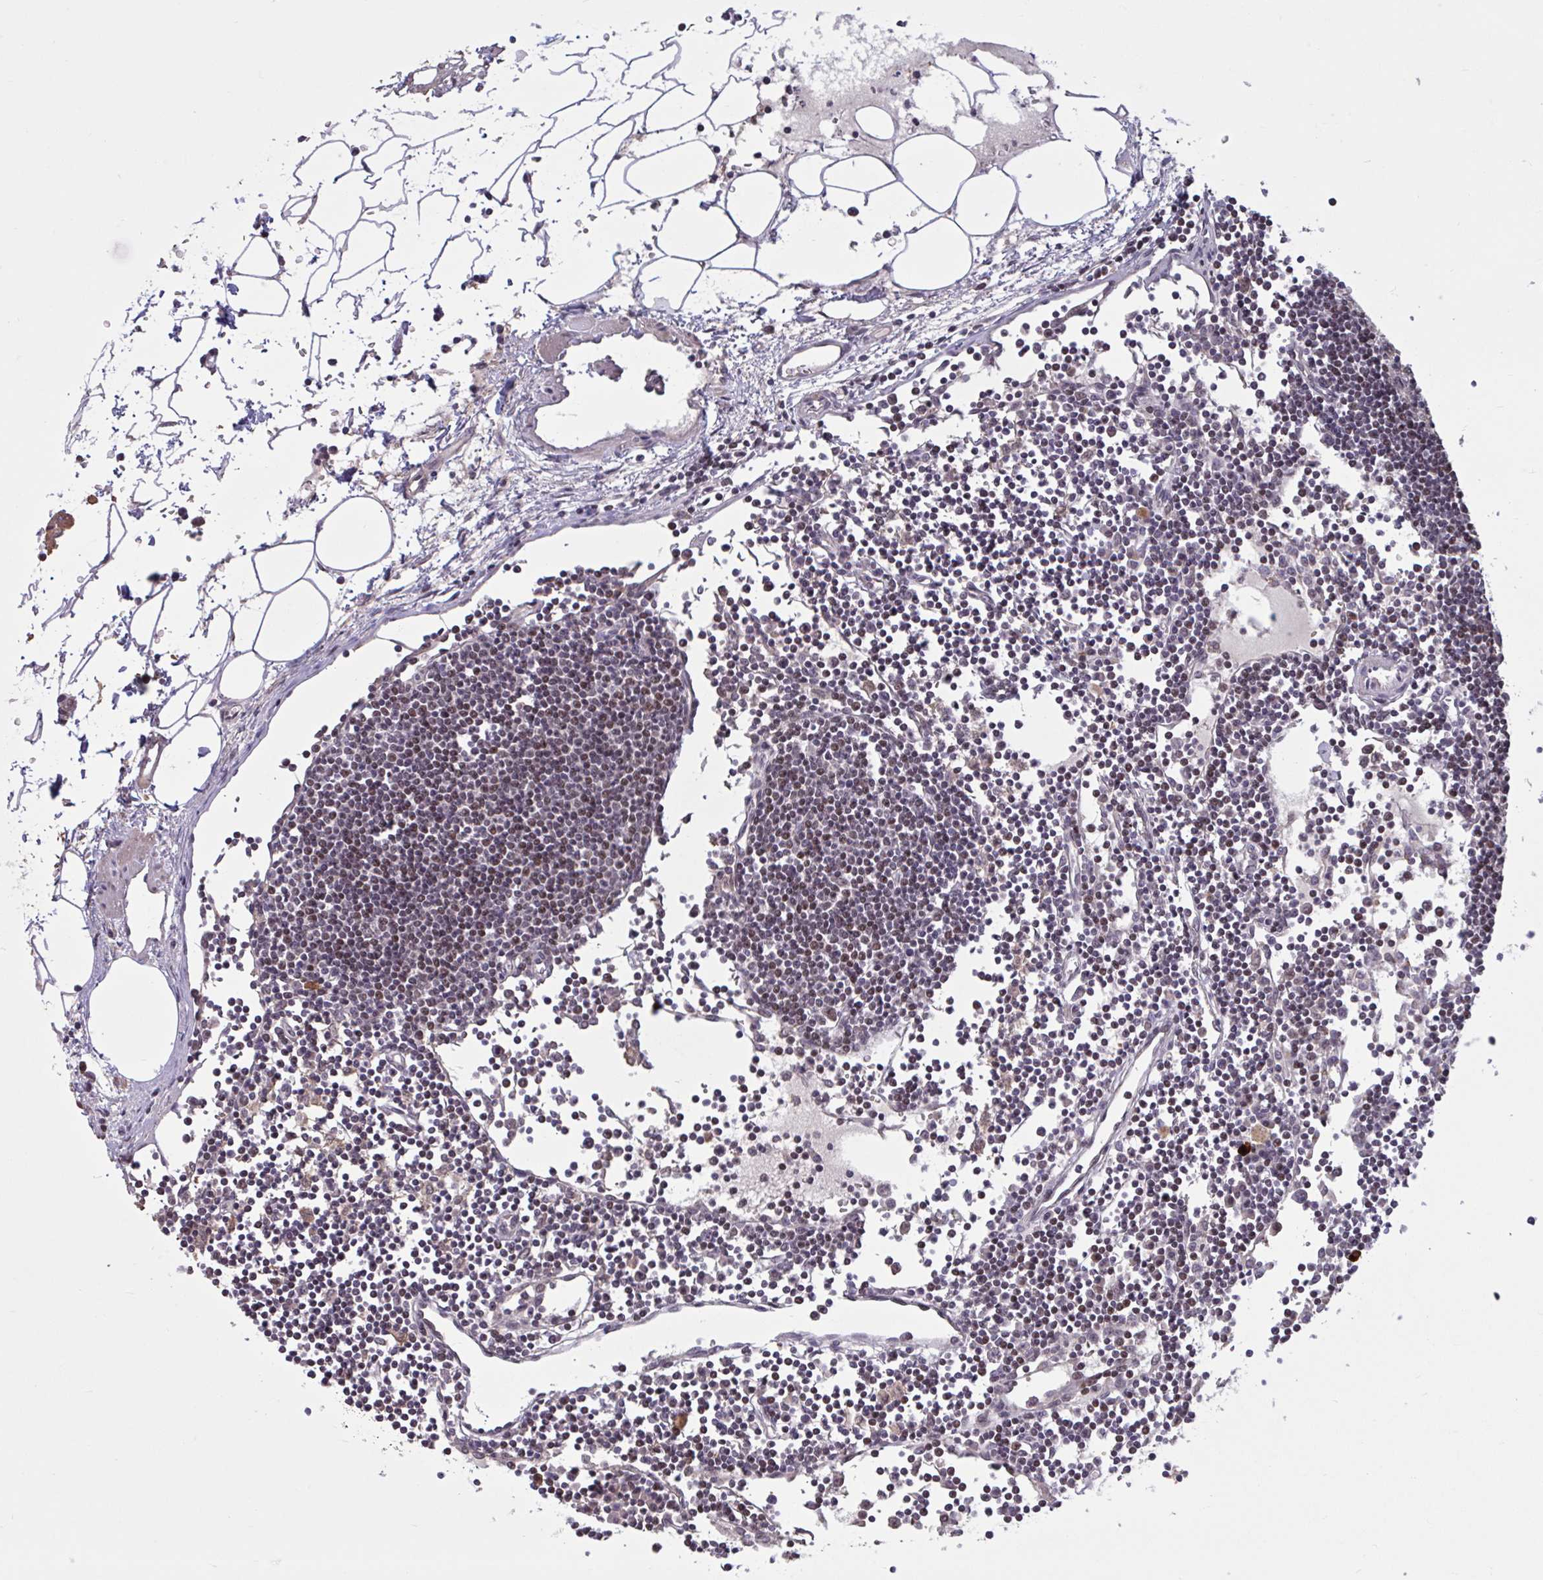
{"staining": {"intensity": "weak", "quantity": "<25%", "location": "nuclear"}, "tissue": "lymph node", "cell_type": "Germinal center cells", "image_type": "normal", "snomed": [{"axis": "morphology", "description": "Normal tissue, NOS"}, {"axis": "topography", "description": "Lymph node"}], "caption": "Image shows no protein positivity in germinal center cells of unremarkable lymph node.", "gene": "ZNF414", "patient": {"sex": "female", "age": 65}}